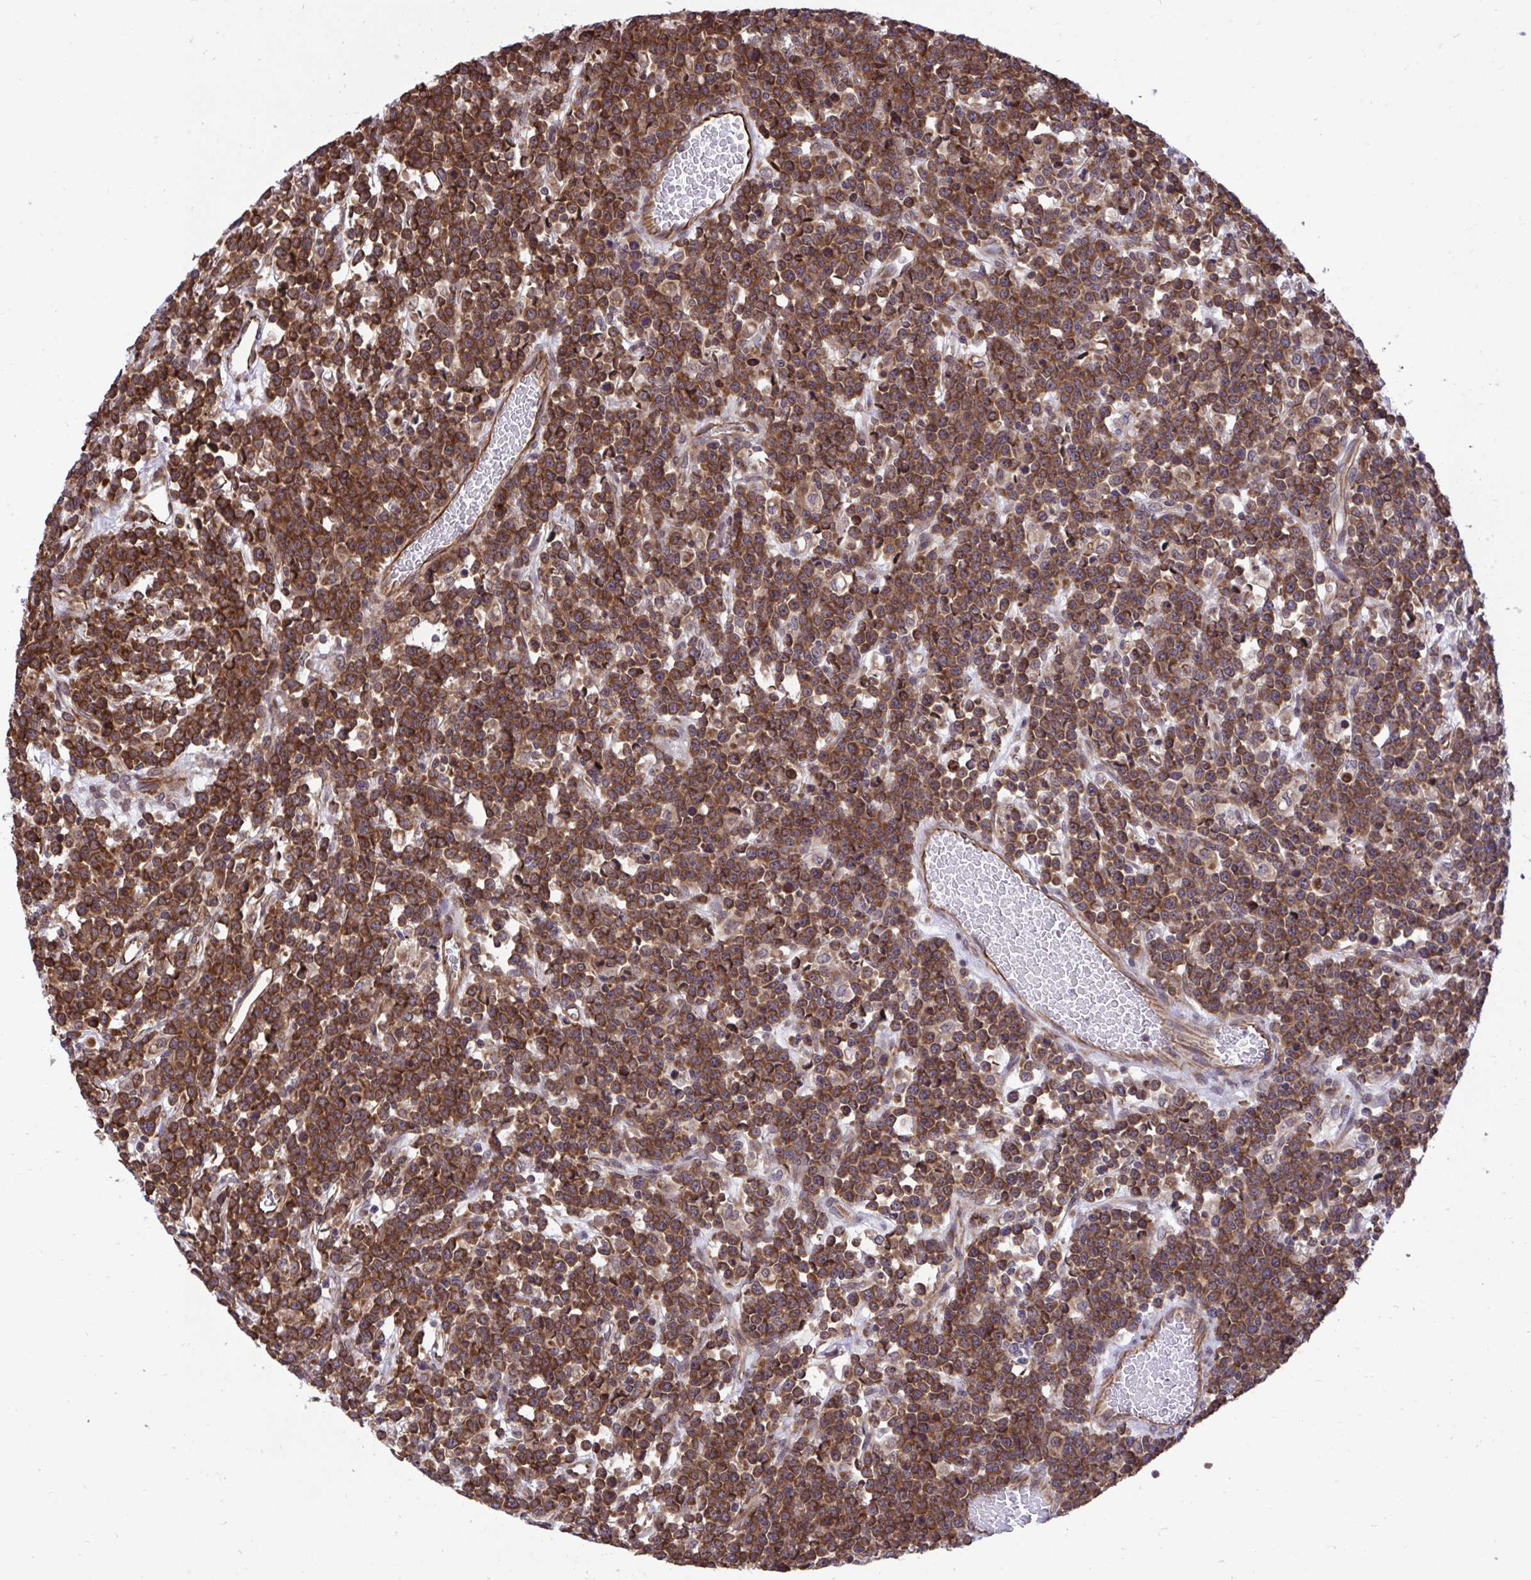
{"staining": {"intensity": "strong", "quantity": ">75%", "location": "cytoplasmic/membranous"}, "tissue": "lymphoma", "cell_type": "Tumor cells", "image_type": "cancer", "snomed": [{"axis": "morphology", "description": "Malignant lymphoma, non-Hodgkin's type, High grade"}, {"axis": "topography", "description": "Ovary"}], "caption": "The image displays a brown stain indicating the presence of a protein in the cytoplasmic/membranous of tumor cells in lymphoma. The staining was performed using DAB to visualize the protein expression in brown, while the nuclei were stained in blue with hematoxylin (Magnification: 20x).", "gene": "RPS15", "patient": {"sex": "female", "age": 56}}